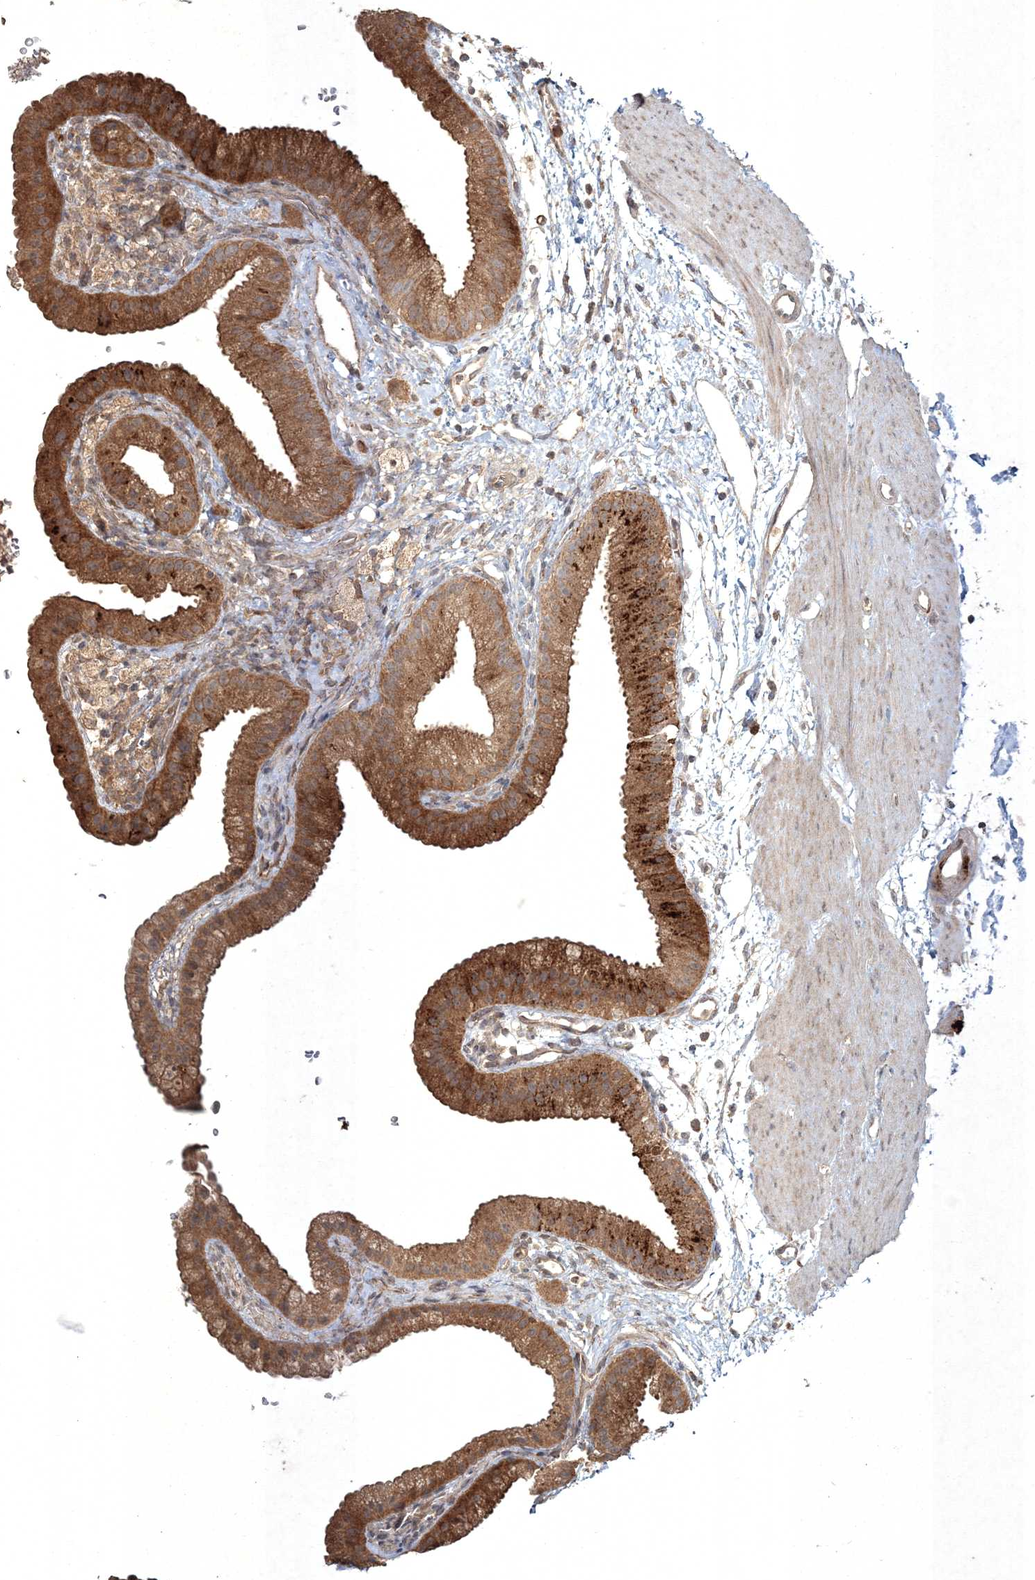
{"staining": {"intensity": "strong", "quantity": ">75%", "location": "cytoplasmic/membranous"}, "tissue": "gallbladder", "cell_type": "Glandular cells", "image_type": "normal", "snomed": [{"axis": "morphology", "description": "Normal tissue, NOS"}, {"axis": "topography", "description": "Gallbladder"}], "caption": "This micrograph reveals IHC staining of normal human gallbladder, with high strong cytoplasmic/membranous staining in approximately >75% of glandular cells.", "gene": "SPRY1", "patient": {"sex": "female", "age": 64}}